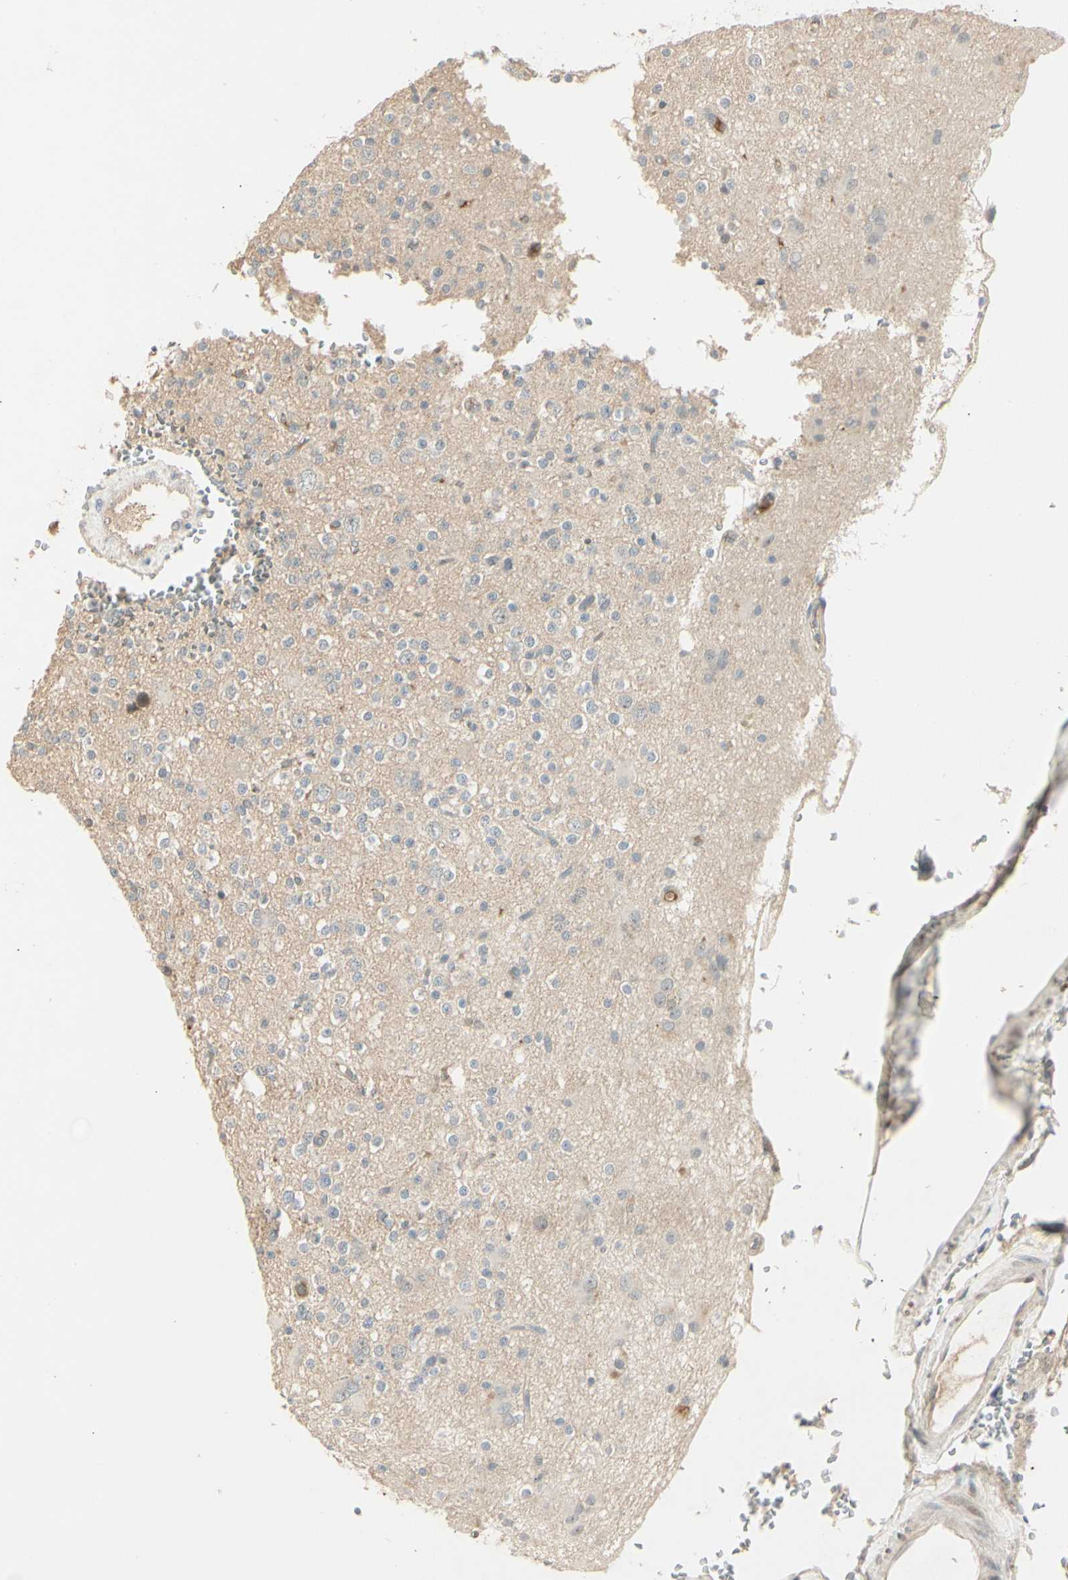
{"staining": {"intensity": "weak", "quantity": "25%-75%", "location": "cytoplasmic/membranous"}, "tissue": "glioma", "cell_type": "Tumor cells", "image_type": "cancer", "snomed": [{"axis": "morphology", "description": "Glioma, malignant, High grade"}, {"axis": "topography", "description": "Brain"}], "caption": "A high-resolution histopathology image shows immunohistochemistry staining of glioma, which displays weak cytoplasmic/membranous staining in about 25%-75% of tumor cells. (Brightfield microscopy of DAB IHC at high magnification).", "gene": "SKIL", "patient": {"sex": "male", "age": 47}}